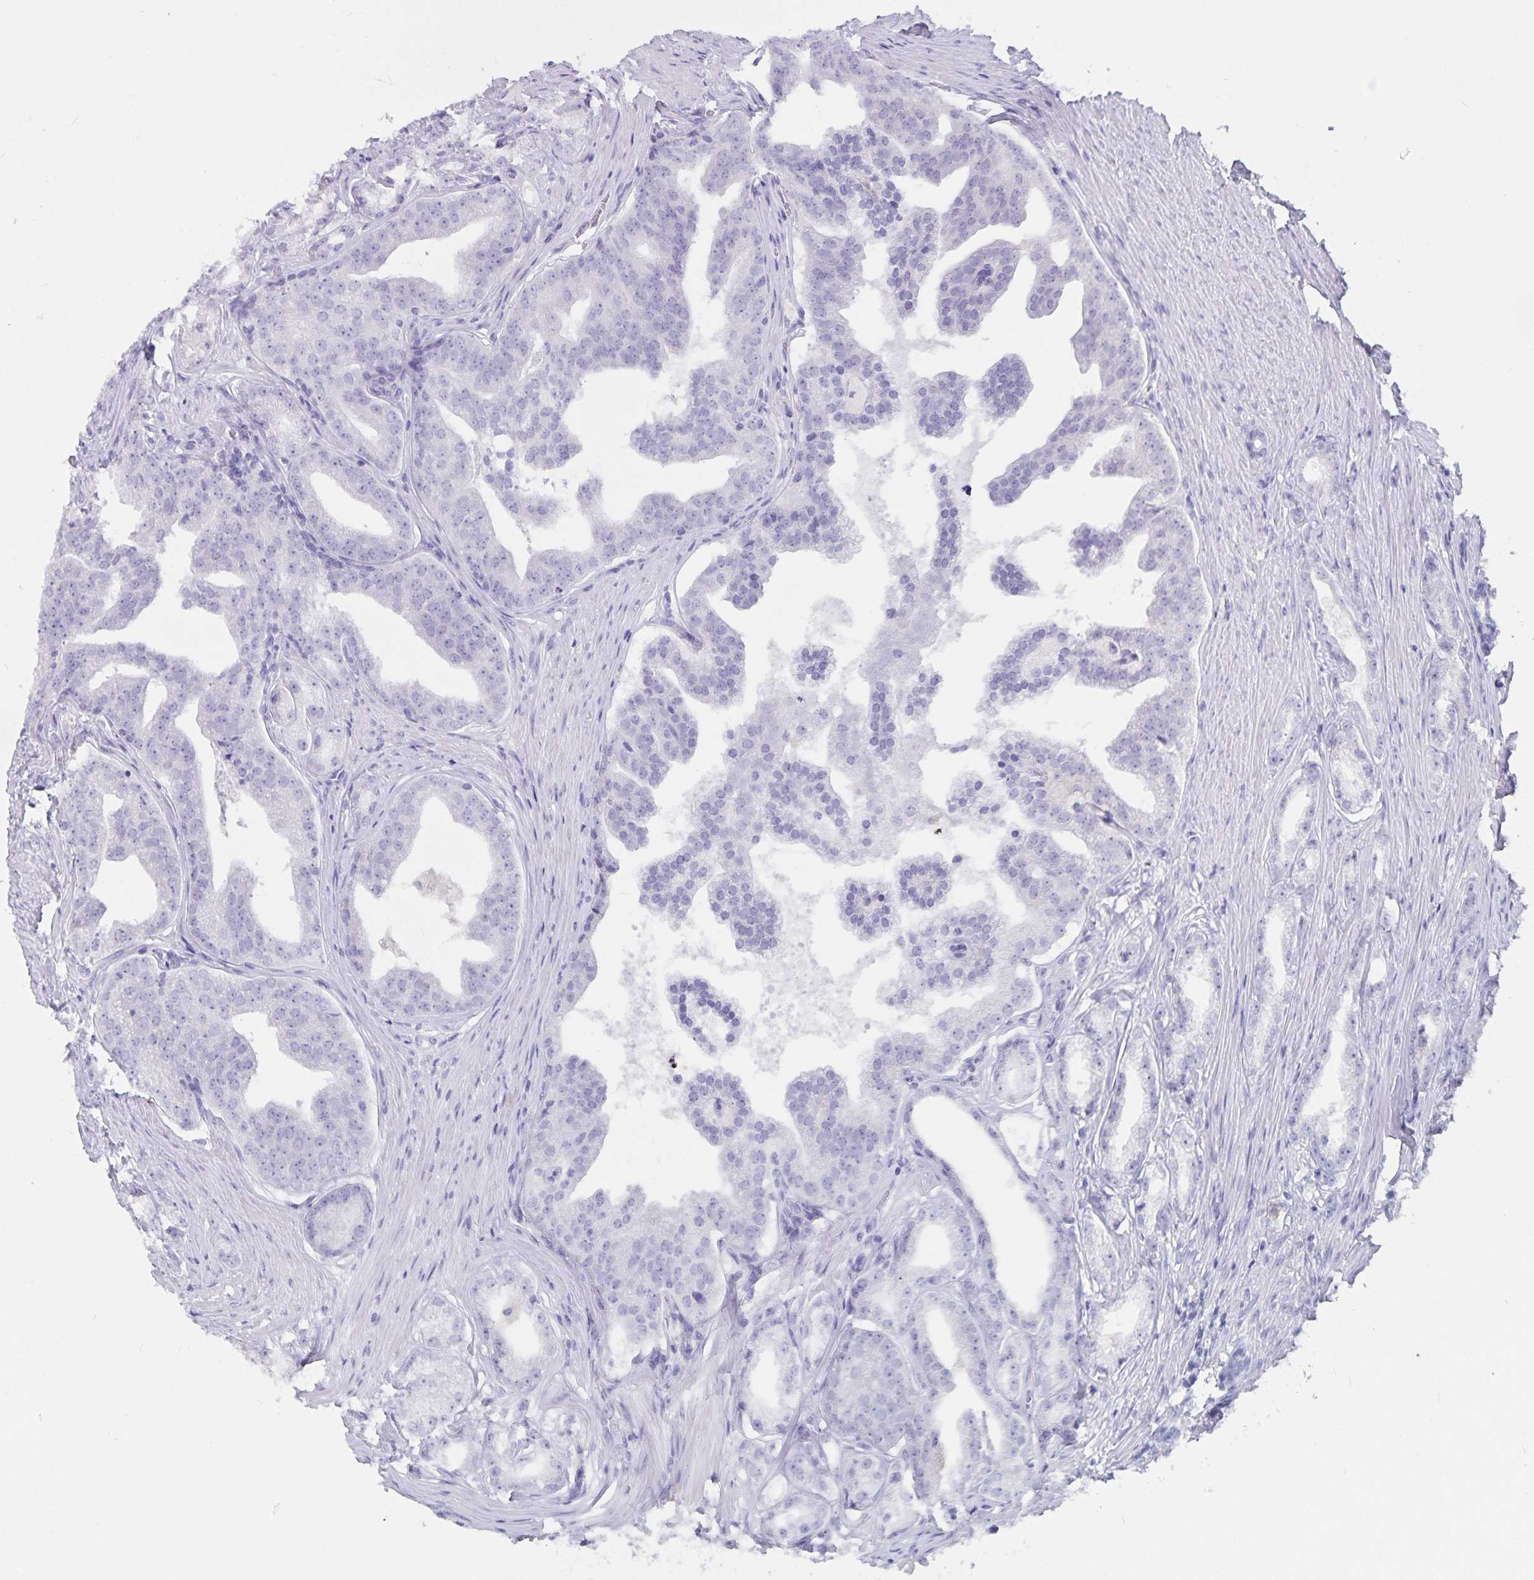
{"staining": {"intensity": "negative", "quantity": "none", "location": "none"}, "tissue": "prostate cancer", "cell_type": "Tumor cells", "image_type": "cancer", "snomed": [{"axis": "morphology", "description": "Adenocarcinoma, Low grade"}, {"axis": "topography", "description": "Prostate"}], "caption": "Prostate adenocarcinoma (low-grade) was stained to show a protein in brown. There is no significant expression in tumor cells.", "gene": "PLAC1", "patient": {"sex": "male", "age": 65}}